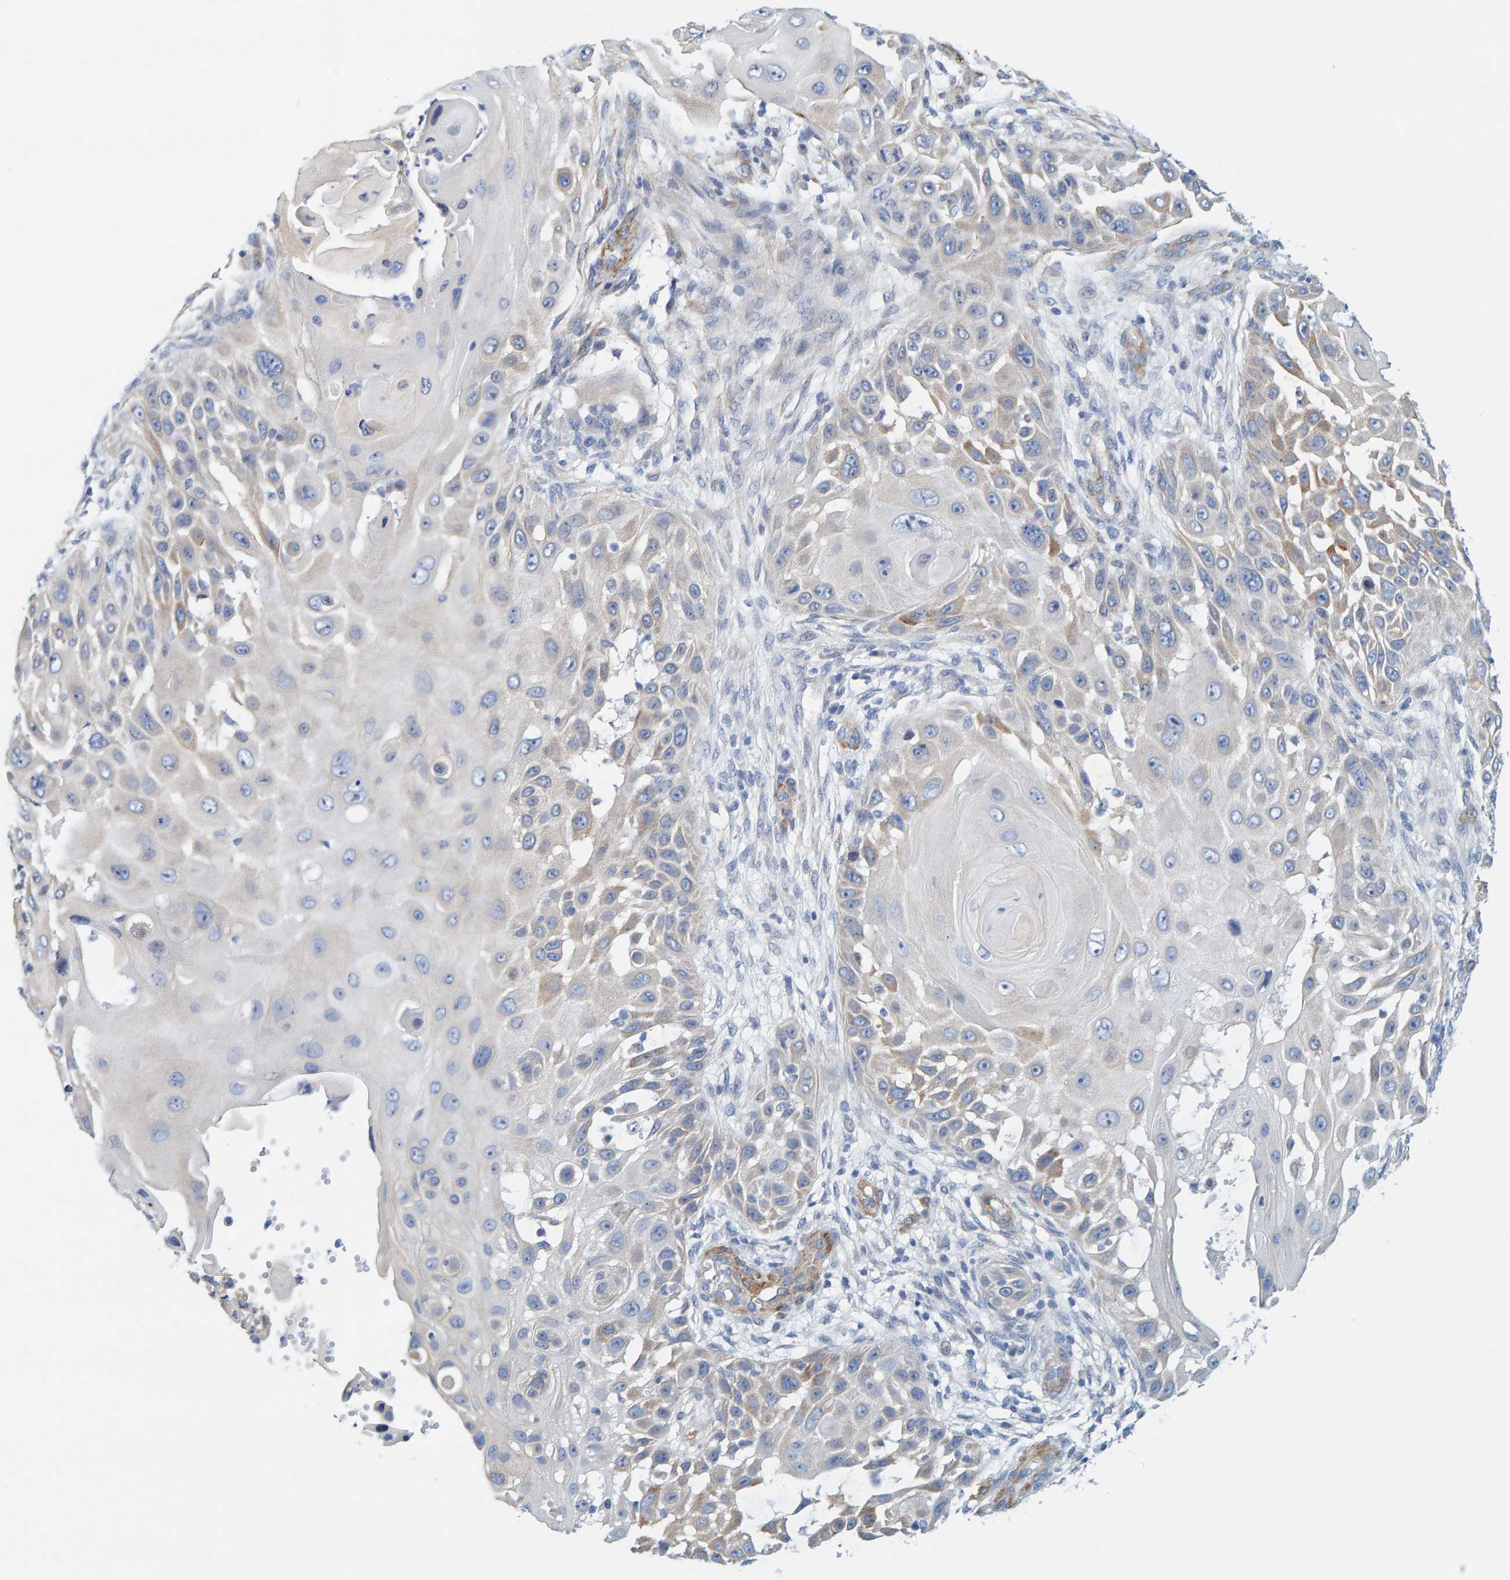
{"staining": {"intensity": "moderate", "quantity": "<25%", "location": "cytoplasmic/membranous"}, "tissue": "skin cancer", "cell_type": "Tumor cells", "image_type": "cancer", "snomed": [{"axis": "morphology", "description": "Squamous cell carcinoma, NOS"}, {"axis": "topography", "description": "Skin"}], "caption": "Protein analysis of skin cancer tissue displays moderate cytoplasmic/membranous expression in approximately <25% of tumor cells.", "gene": "MAP1B", "patient": {"sex": "female", "age": 44}}